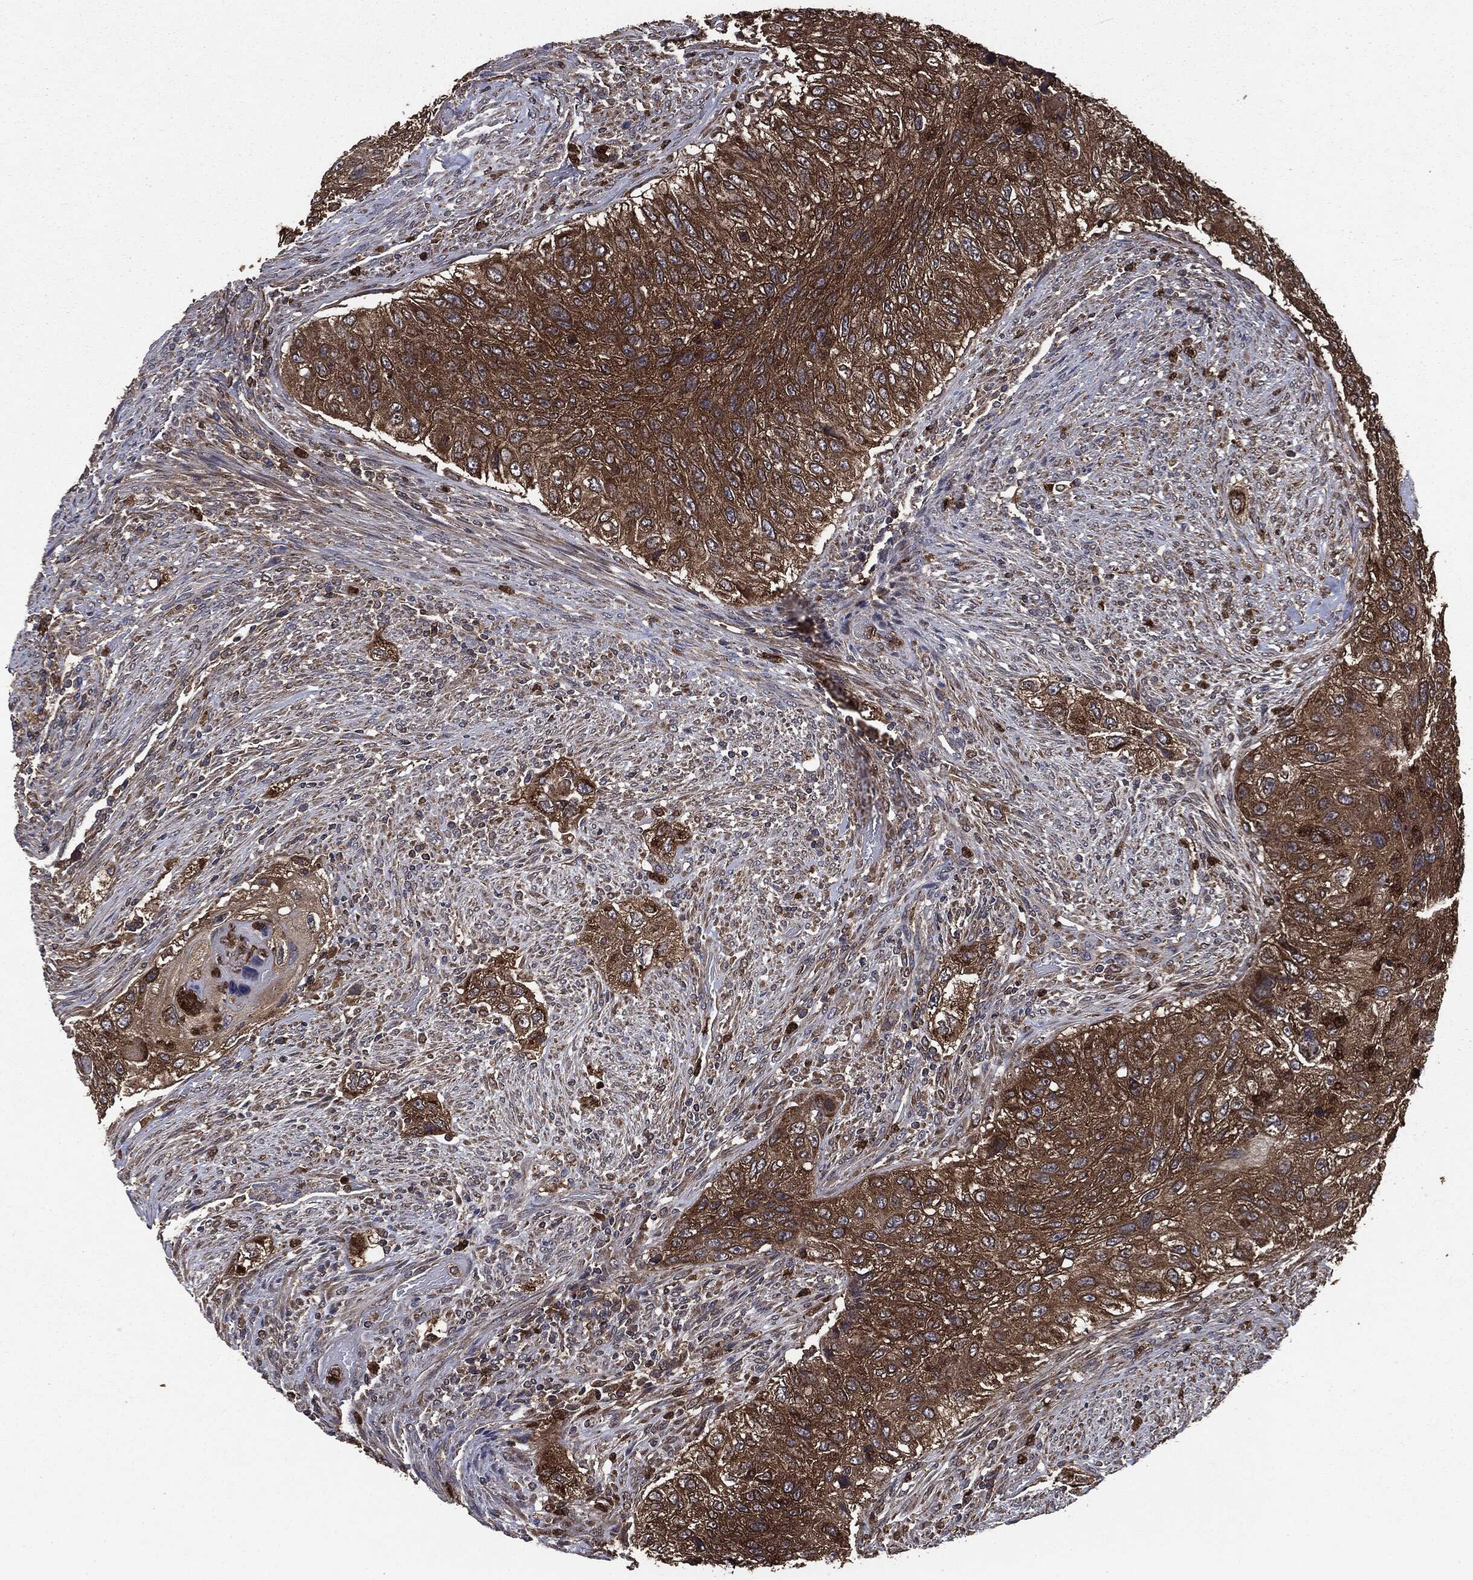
{"staining": {"intensity": "strong", "quantity": ">75%", "location": "cytoplasmic/membranous"}, "tissue": "urothelial cancer", "cell_type": "Tumor cells", "image_type": "cancer", "snomed": [{"axis": "morphology", "description": "Urothelial carcinoma, High grade"}, {"axis": "topography", "description": "Urinary bladder"}], "caption": "Brown immunohistochemical staining in urothelial cancer reveals strong cytoplasmic/membranous staining in about >75% of tumor cells.", "gene": "MAPK6", "patient": {"sex": "female", "age": 60}}